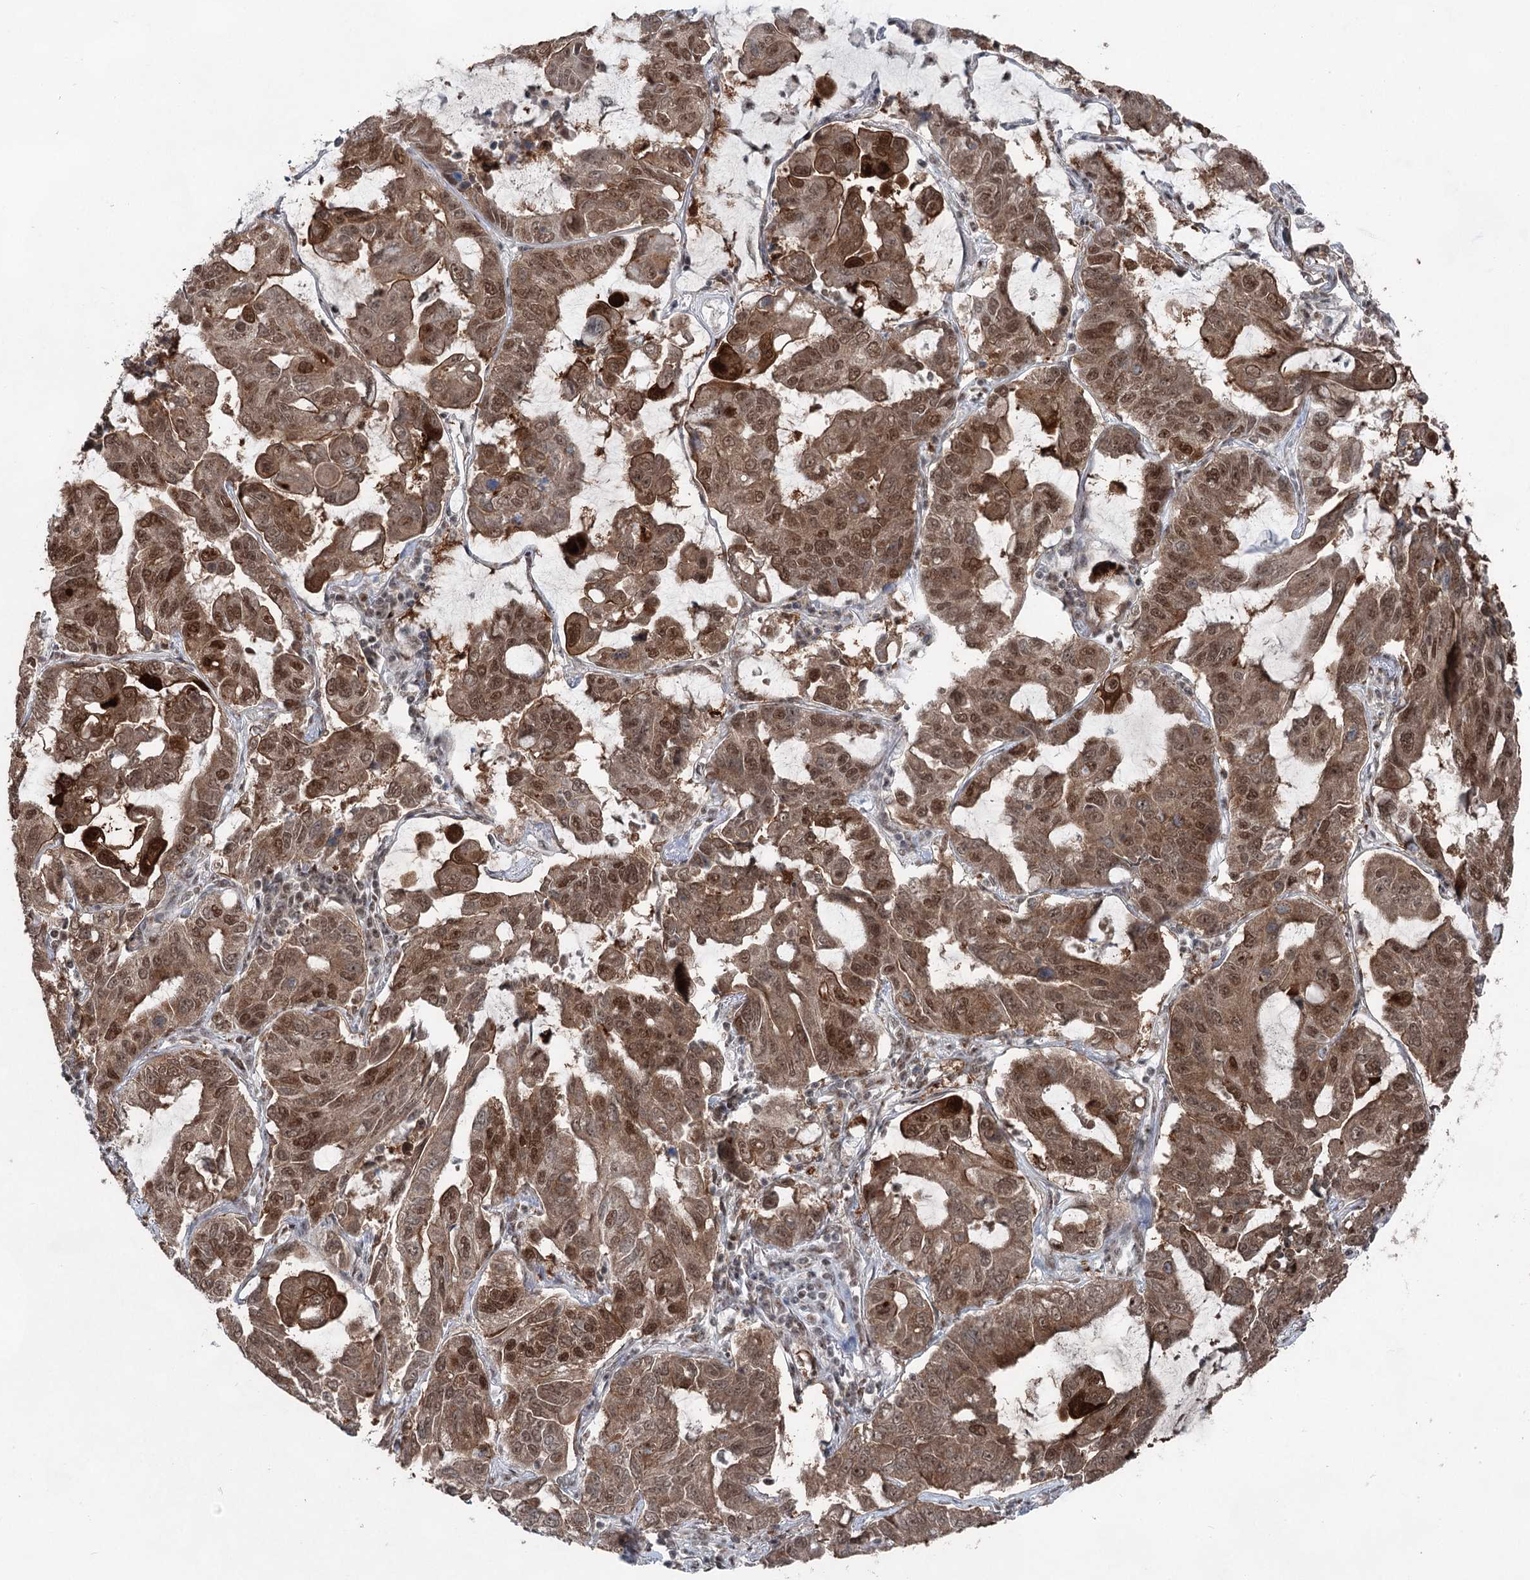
{"staining": {"intensity": "moderate", "quantity": ">75%", "location": "cytoplasmic/membranous,nuclear"}, "tissue": "lung cancer", "cell_type": "Tumor cells", "image_type": "cancer", "snomed": [{"axis": "morphology", "description": "Adenocarcinoma, NOS"}, {"axis": "topography", "description": "Lung"}], "caption": "Moderate cytoplasmic/membranous and nuclear staining is present in approximately >75% of tumor cells in lung cancer. (Brightfield microscopy of DAB IHC at high magnification).", "gene": "ZCCHC8", "patient": {"sex": "male", "age": 64}}